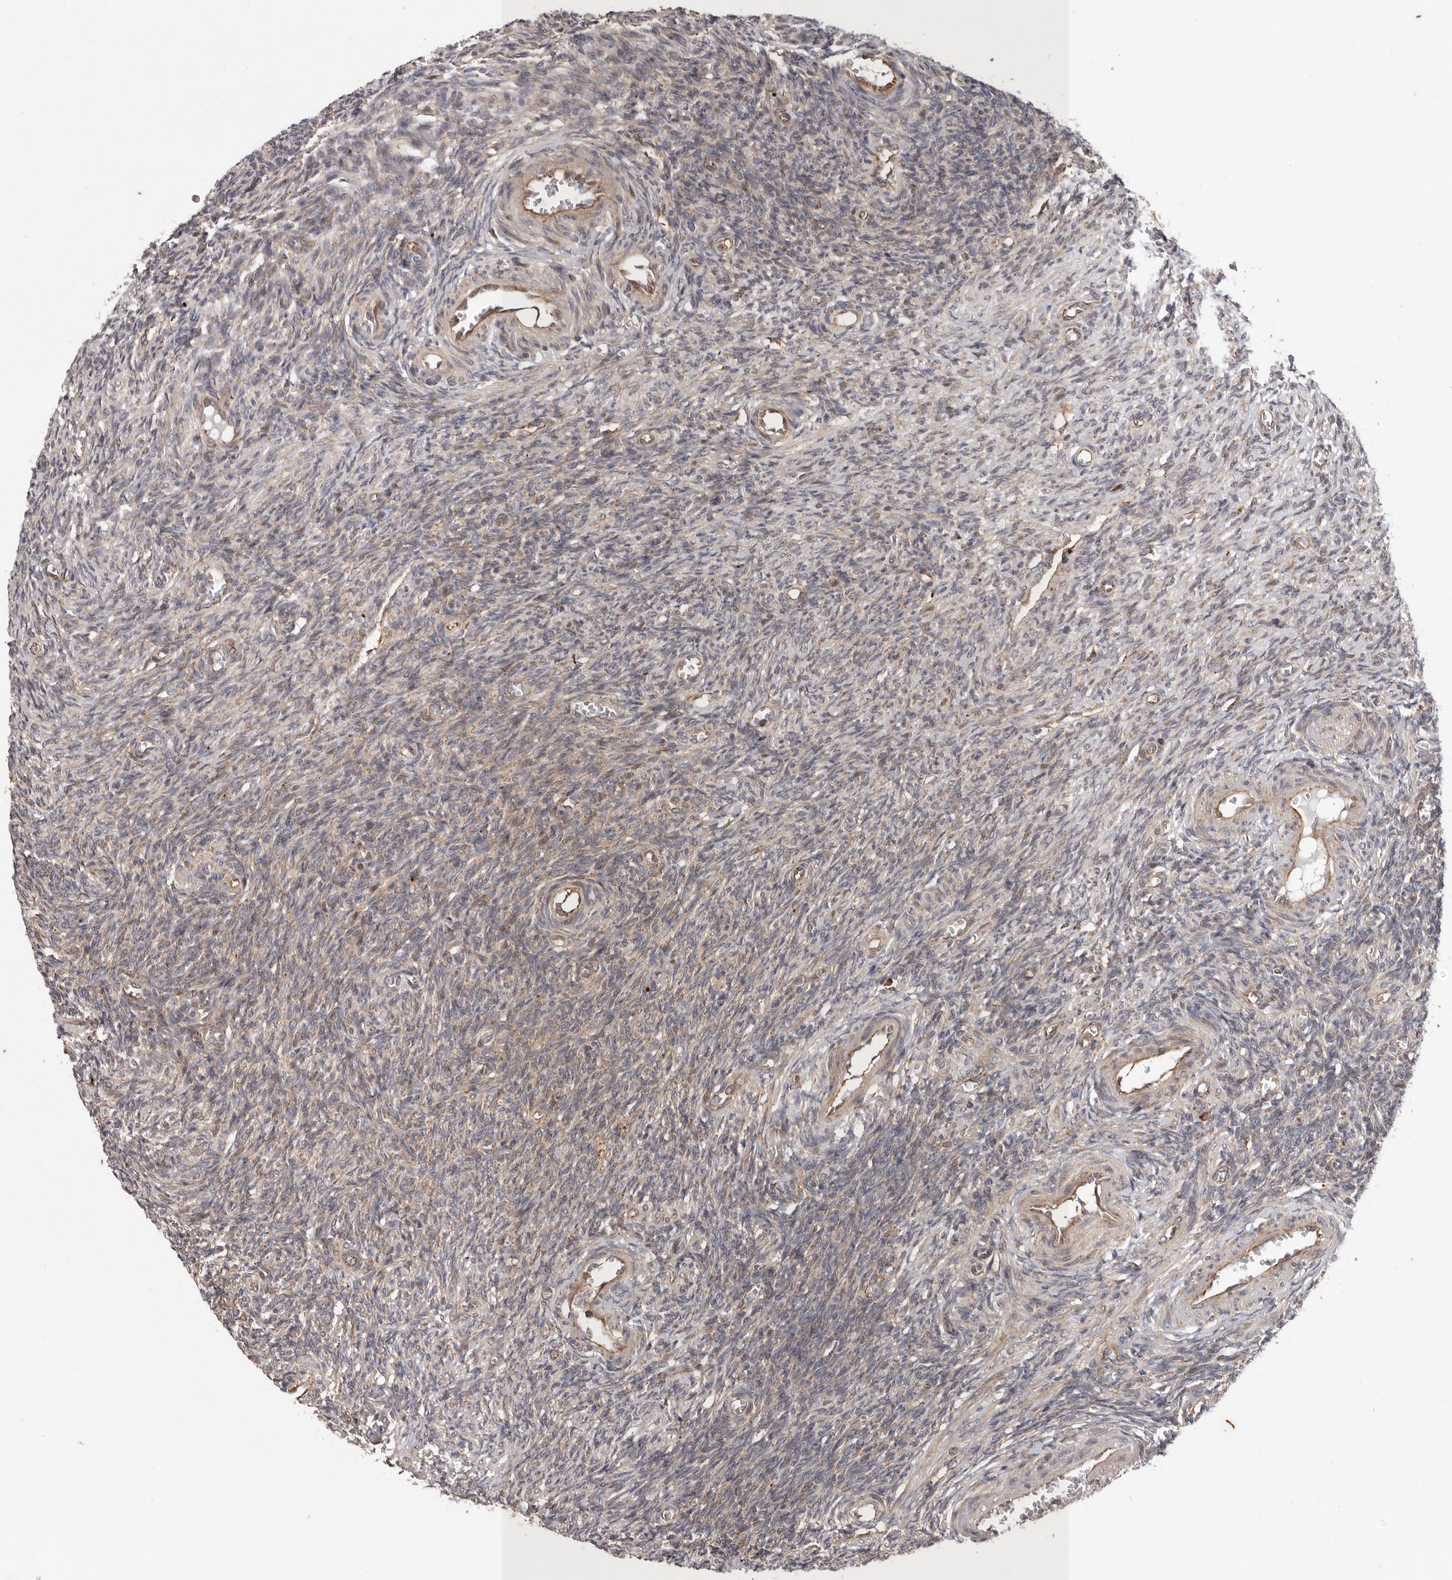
{"staining": {"intensity": "weak", "quantity": "25%-75%", "location": "cytoplasmic/membranous"}, "tissue": "ovary", "cell_type": "Ovarian stroma cells", "image_type": "normal", "snomed": [{"axis": "morphology", "description": "Normal tissue, NOS"}, {"axis": "topography", "description": "Ovary"}], "caption": "Protein expression analysis of normal human ovary reveals weak cytoplasmic/membranous staining in about 25%-75% of ovarian stroma cells. (DAB = brown stain, brightfield microscopy at high magnification).", "gene": "MRPS10", "patient": {"sex": "female", "age": 27}}